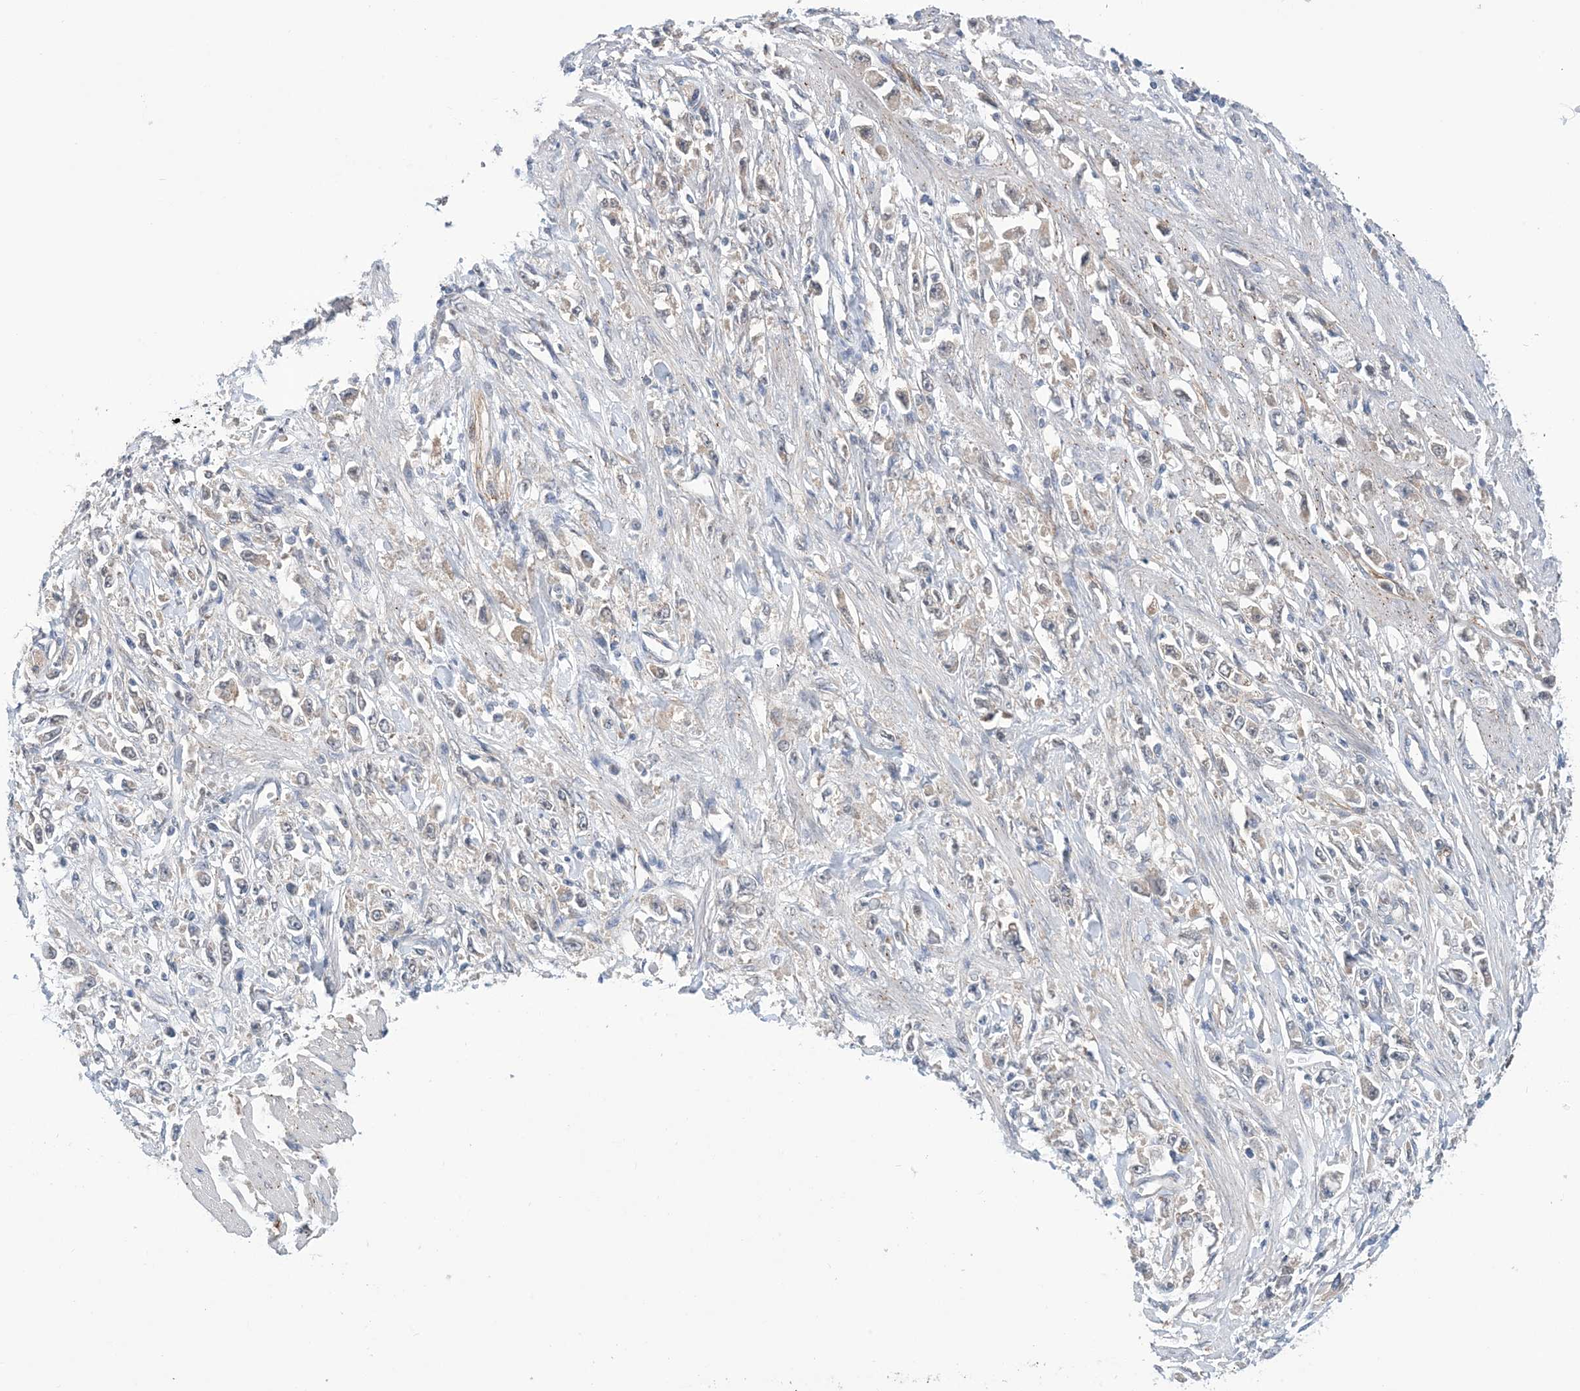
{"staining": {"intensity": "negative", "quantity": "none", "location": "none"}, "tissue": "stomach cancer", "cell_type": "Tumor cells", "image_type": "cancer", "snomed": [{"axis": "morphology", "description": "Adenocarcinoma, NOS"}, {"axis": "topography", "description": "Stomach"}], "caption": "A high-resolution histopathology image shows immunohistochemistry staining of stomach adenocarcinoma, which demonstrates no significant staining in tumor cells.", "gene": "EHBP1", "patient": {"sex": "female", "age": 59}}